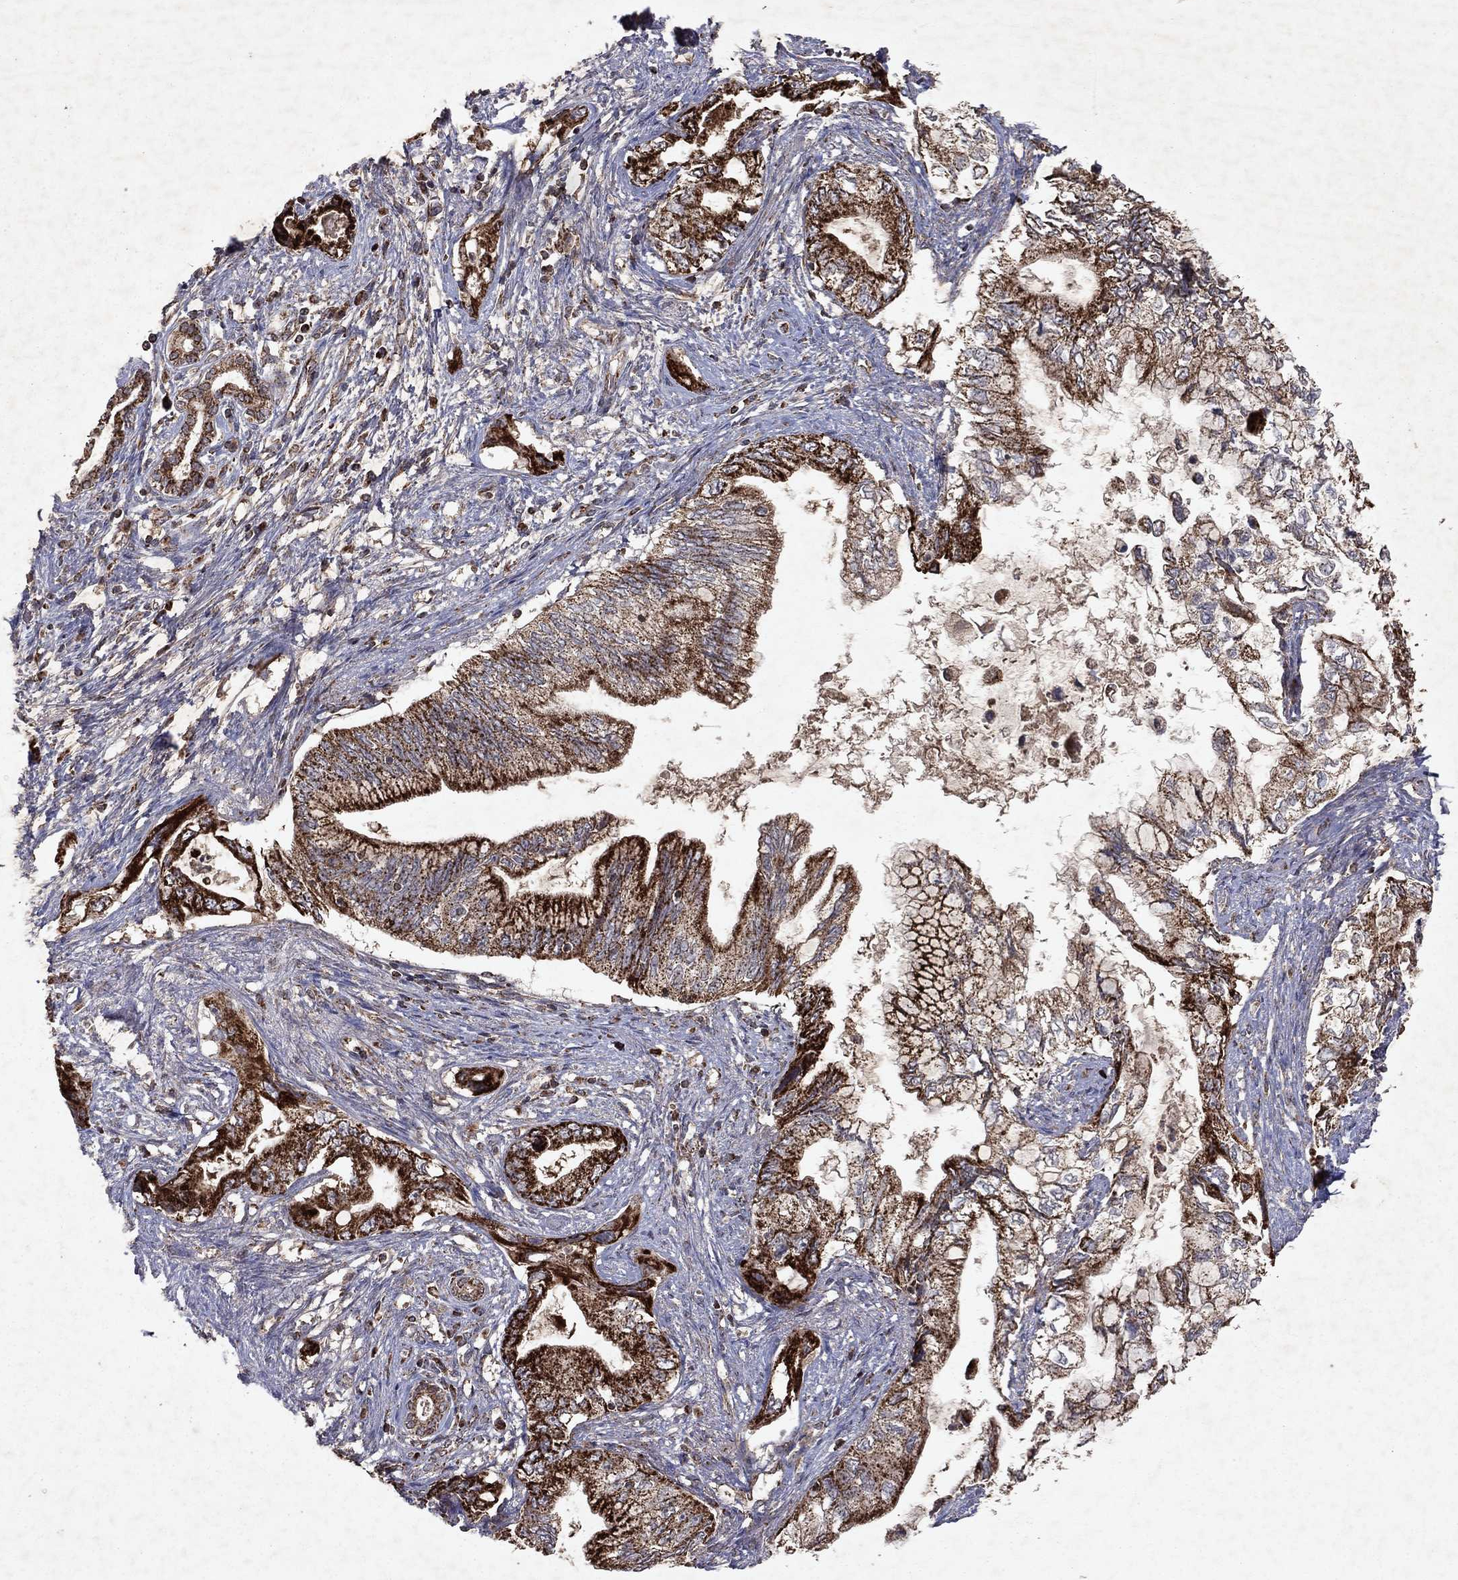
{"staining": {"intensity": "strong", "quantity": ">75%", "location": "cytoplasmic/membranous"}, "tissue": "pancreatic cancer", "cell_type": "Tumor cells", "image_type": "cancer", "snomed": [{"axis": "morphology", "description": "Adenocarcinoma, NOS"}, {"axis": "topography", "description": "Pancreas"}], "caption": "Protein analysis of adenocarcinoma (pancreatic) tissue exhibits strong cytoplasmic/membranous expression in about >75% of tumor cells.", "gene": "PYROXD2", "patient": {"sex": "female", "age": 73}}